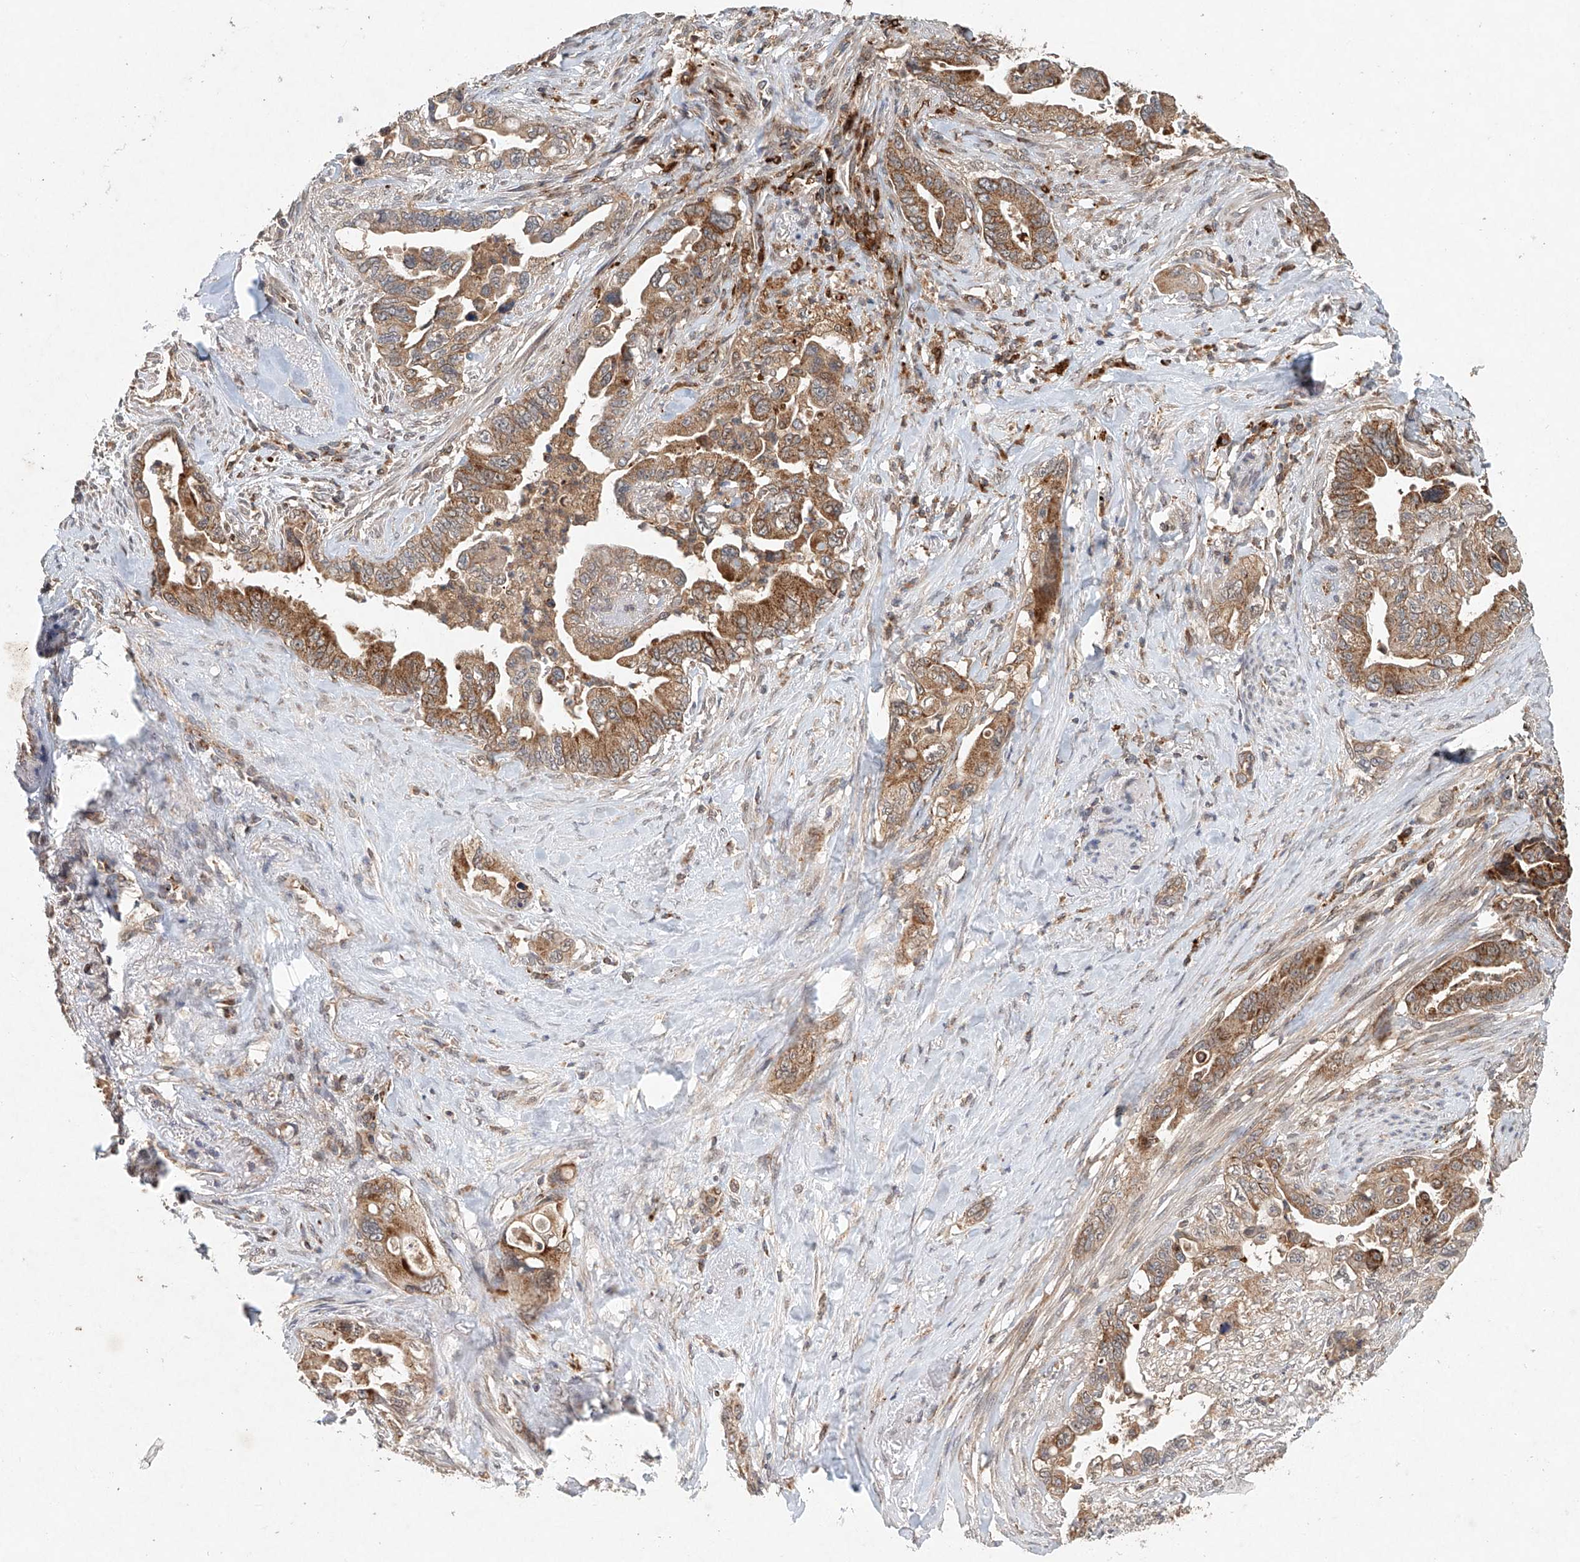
{"staining": {"intensity": "moderate", "quantity": ">75%", "location": "cytoplasmic/membranous"}, "tissue": "pancreatic cancer", "cell_type": "Tumor cells", "image_type": "cancer", "snomed": [{"axis": "morphology", "description": "Adenocarcinoma, NOS"}, {"axis": "topography", "description": "Pancreas"}], "caption": "This is an image of immunohistochemistry (IHC) staining of pancreatic adenocarcinoma, which shows moderate positivity in the cytoplasmic/membranous of tumor cells.", "gene": "DCAF11", "patient": {"sex": "male", "age": 70}}